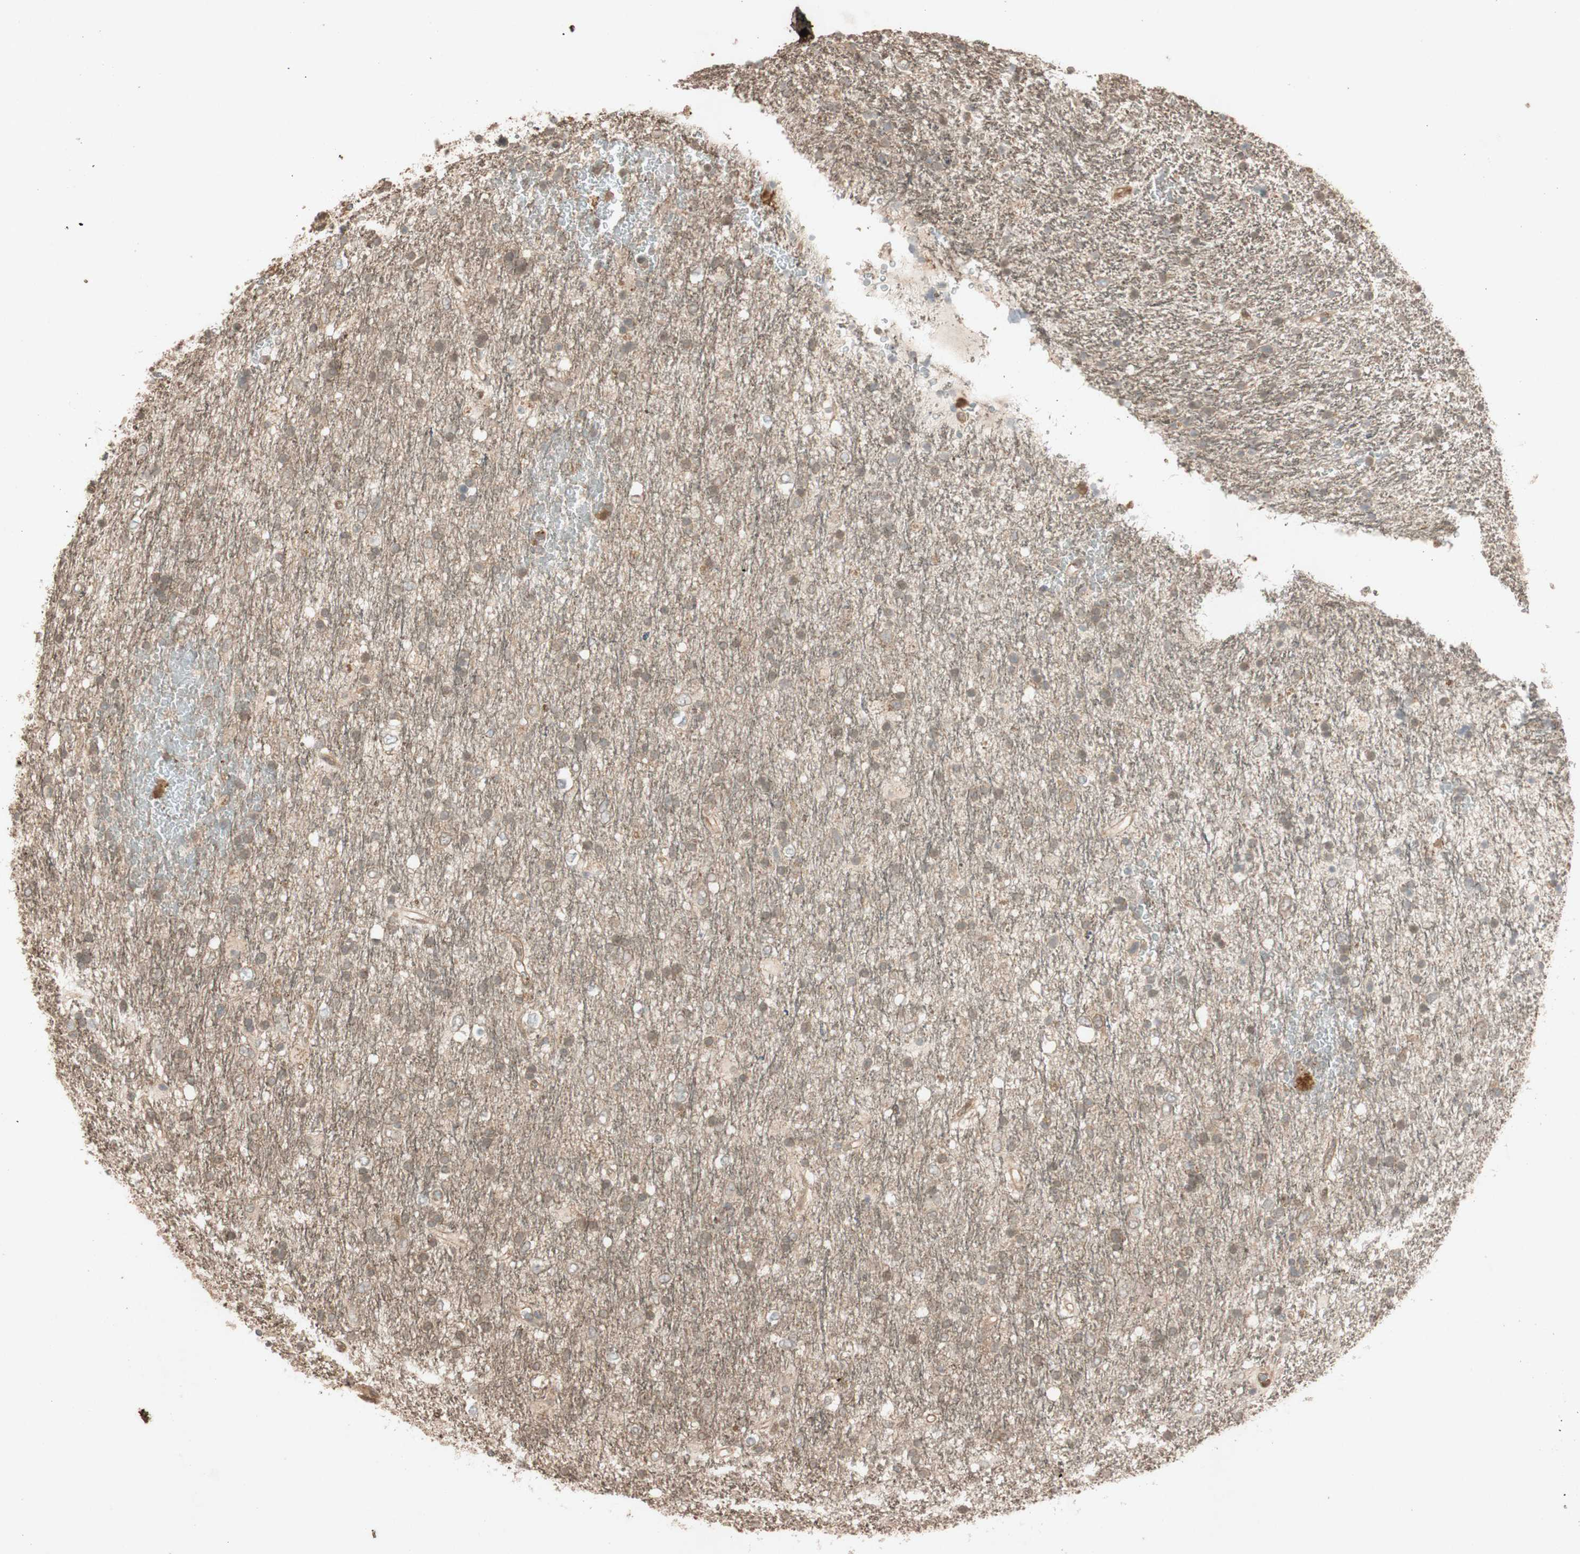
{"staining": {"intensity": "weak", "quantity": ">75%", "location": "cytoplasmic/membranous"}, "tissue": "glioma", "cell_type": "Tumor cells", "image_type": "cancer", "snomed": [{"axis": "morphology", "description": "Glioma, malignant, Low grade"}, {"axis": "topography", "description": "Brain"}], "caption": "Protein expression analysis of malignant glioma (low-grade) demonstrates weak cytoplasmic/membranous positivity in about >75% of tumor cells. (DAB IHC, brown staining for protein, blue staining for nuclei).", "gene": "EPHA8", "patient": {"sex": "male", "age": 77}}